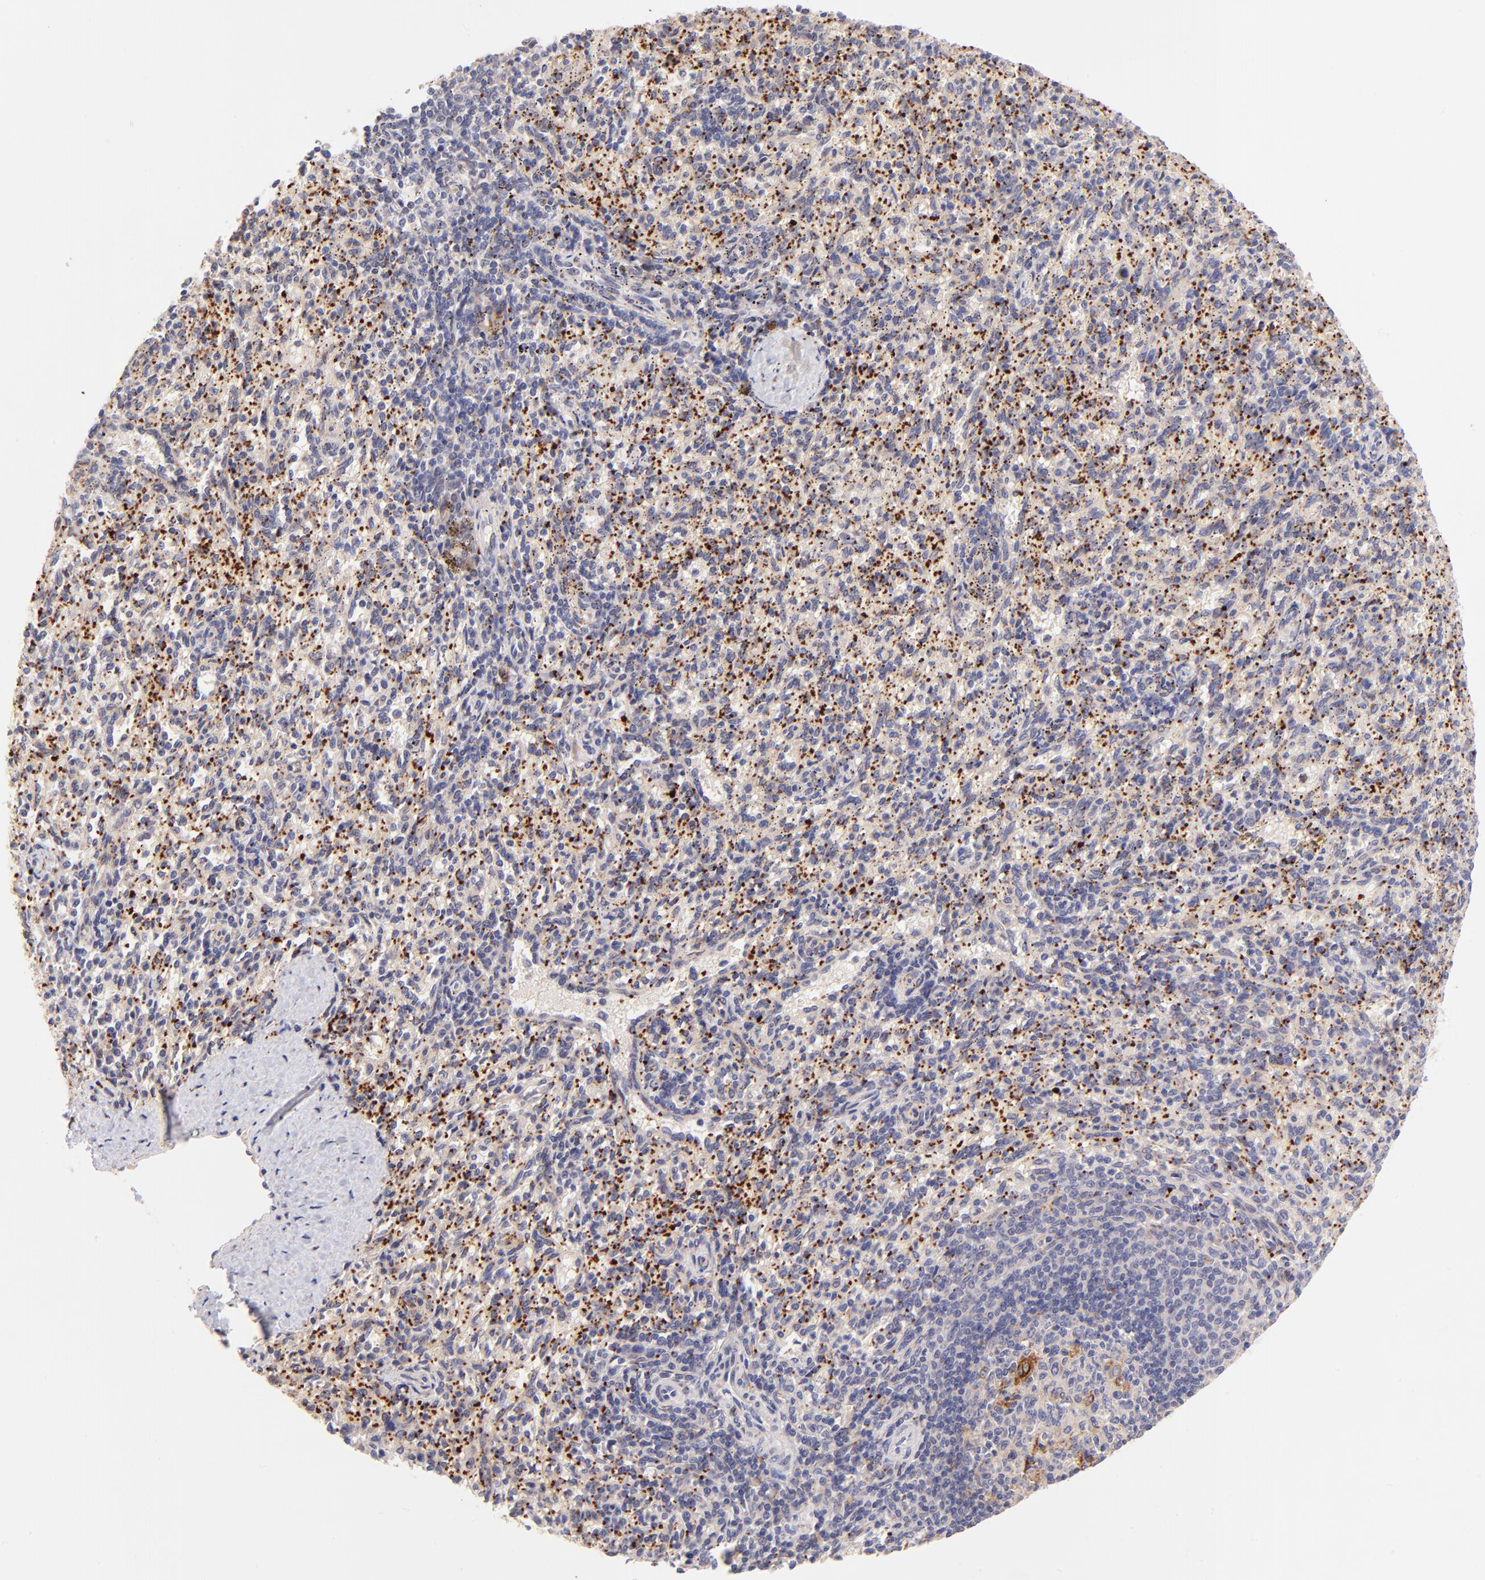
{"staining": {"intensity": "strong", "quantity": "25%-75%", "location": "cytoplasmic/membranous"}, "tissue": "spleen", "cell_type": "Cells in red pulp", "image_type": "normal", "snomed": [{"axis": "morphology", "description": "Normal tissue, NOS"}, {"axis": "topography", "description": "Spleen"}], "caption": "A micrograph showing strong cytoplasmic/membranous positivity in about 25%-75% of cells in red pulp in normal spleen, as visualized by brown immunohistochemical staining.", "gene": "SPARC", "patient": {"sex": "female", "age": 10}}